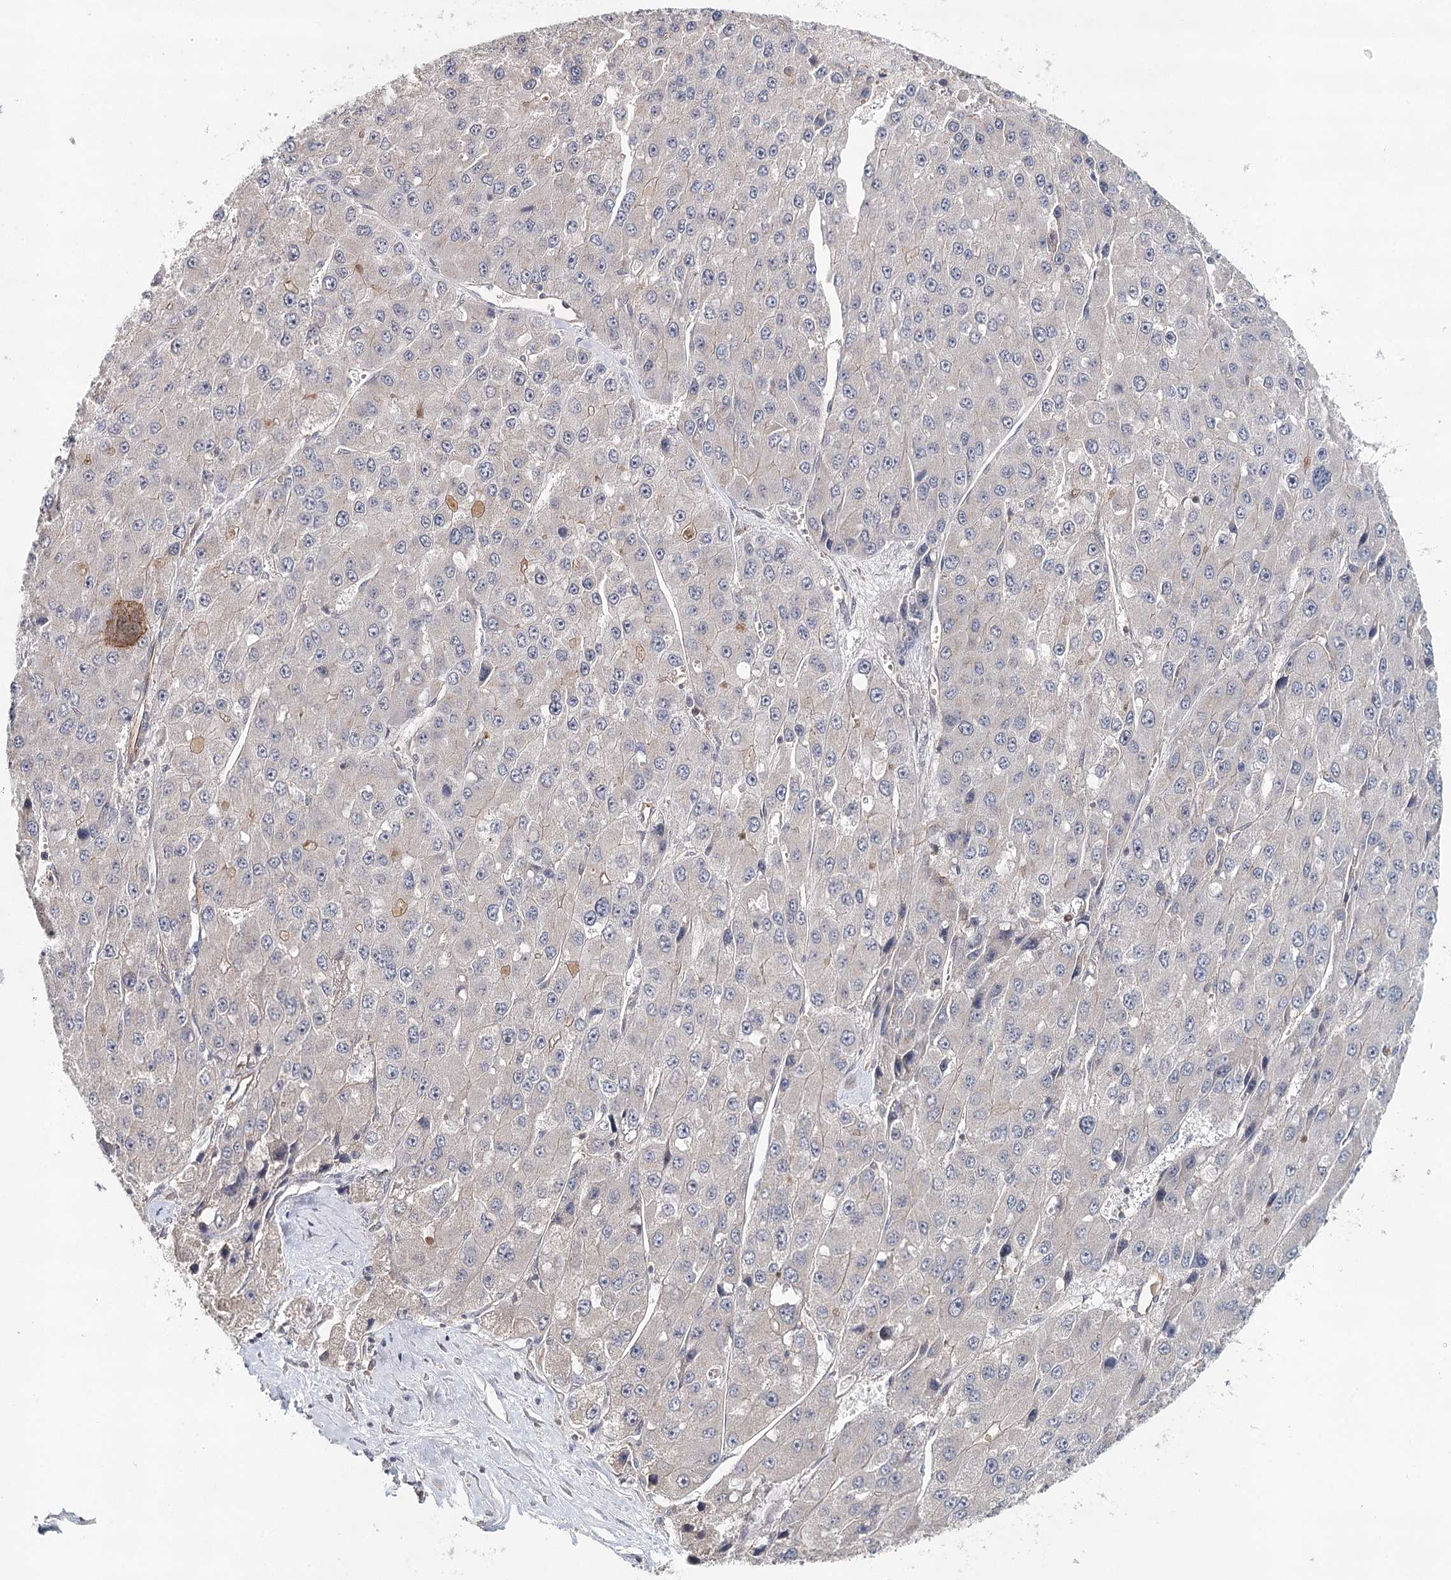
{"staining": {"intensity": "negative", "quantity": "none", "location": "none"}, "tissue": "liver cancer", "cell_type": "Tumor cells", "image_type": "cancer", "snomed": [{"axis": "morphology", "description": "Carcinoma, Hepatocellular, NOS"}, {"axis": "topography", "description": "Liver"}], "caption": "DAB (3,3'-diaminobenzidine) immunohistochemical staining of liver hepatocellular carcinoma shows no significant positivity in tumor cells.", "gene": "SYNPO", "patient": {"sex": "female", "age": 73}}